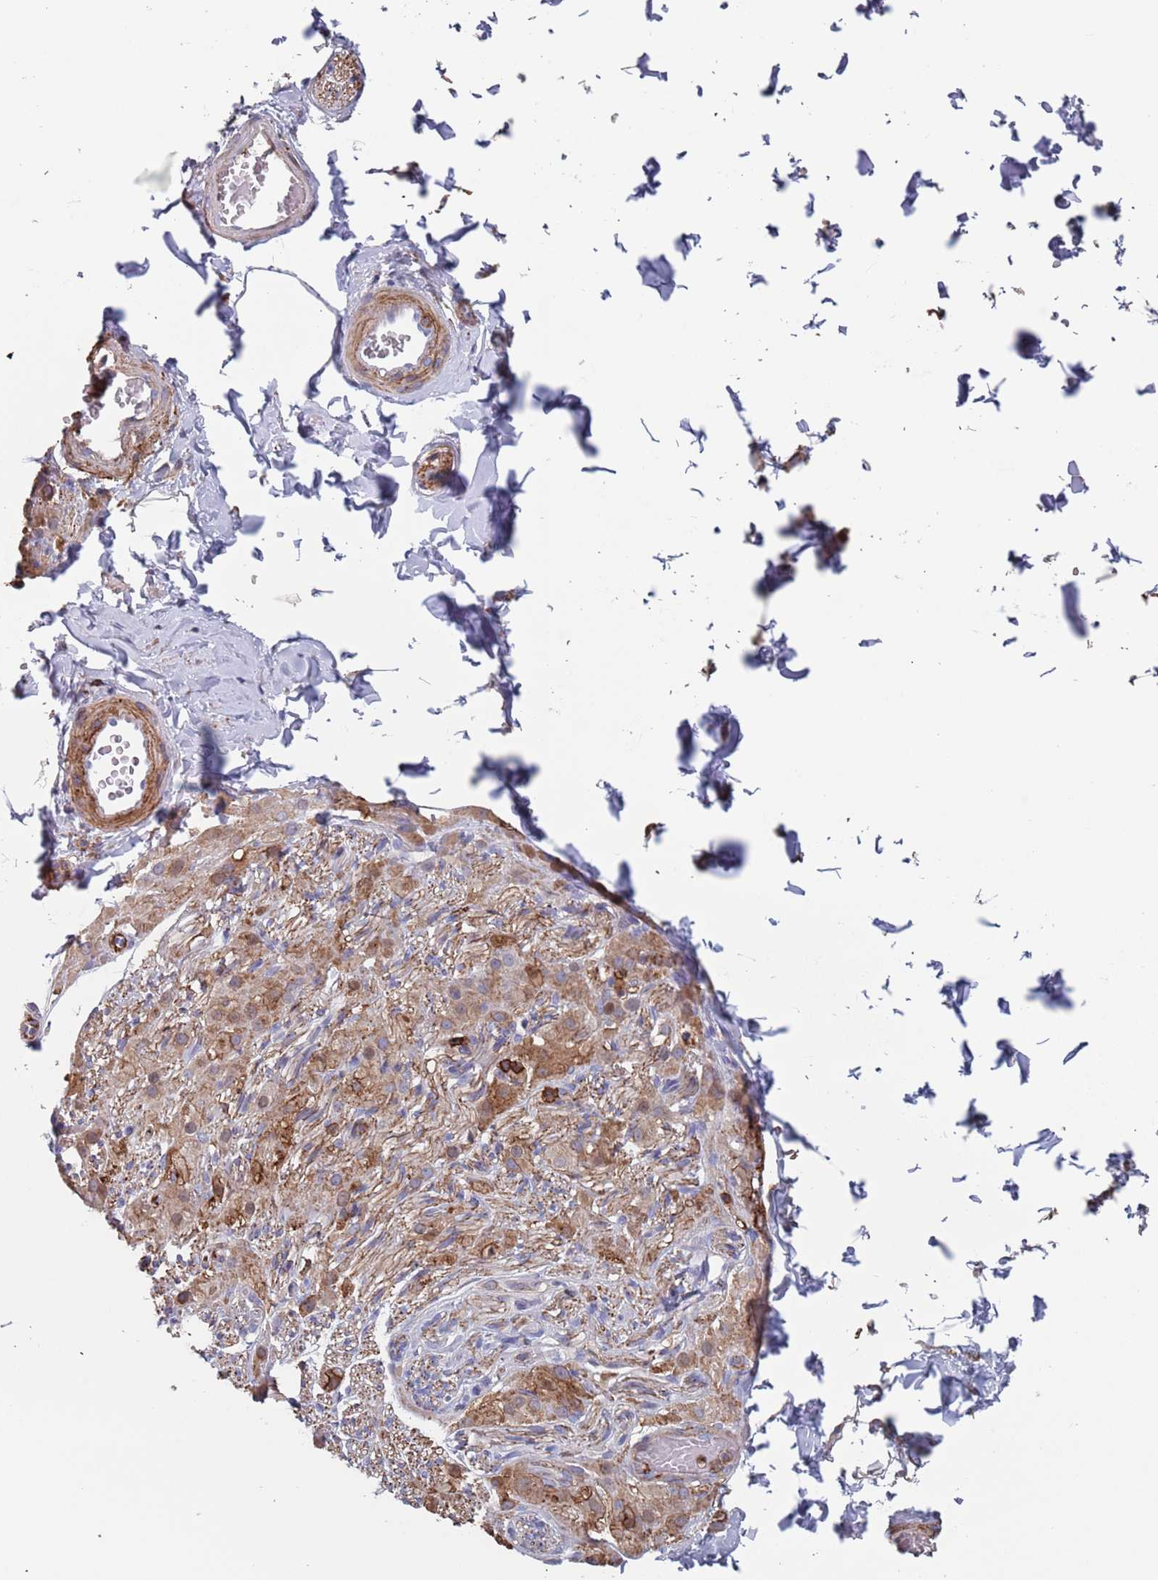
{"staining": {"intensity": "moderate", "quantity": ">75%", "location": "cytoplasmic/membranous"}, "tissue": "adipose tissue", "cell_type": "Adipocytes", "image_type": "normal", "snomed": [{"axis": "morphology", "description": "Normal tissue, NOS"}, {"axis": "topography", "description": "Soft tissue"}, {"axis": "topography", "description": "Vascular tissue"}, {"axis": "topography", "description": "Peripheral nerve tissue"}], "caption": "Human adipose tissue stained with a brown dye exhibits moderate cytoplasmic/membranous positive expression in about >75% of adipocytes.", "gene": "RNF144A", "patient": {"sex": "male", "age": 32}}